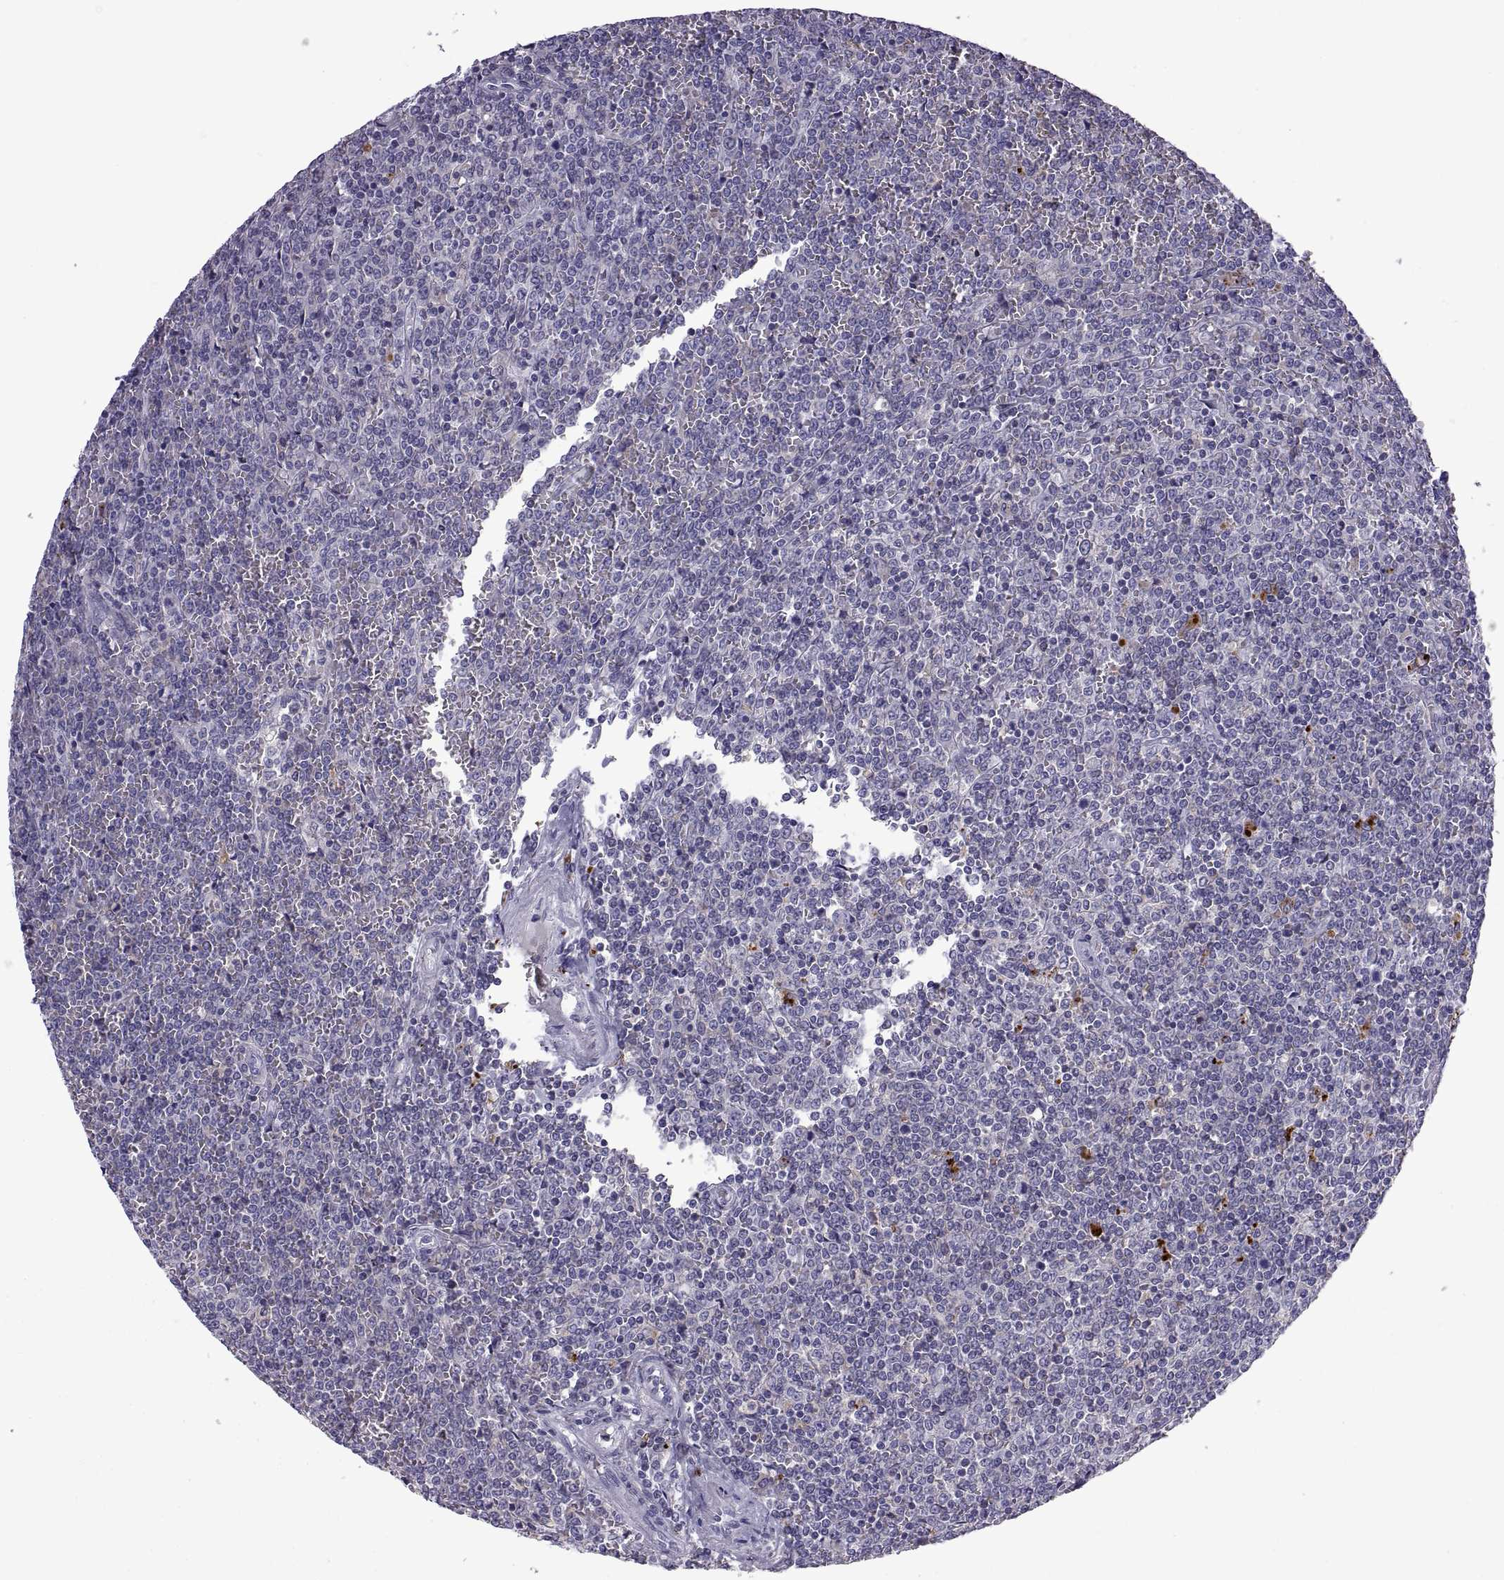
{"staining": {"intensity": "negative", "quantity": "none", "location": "none"}, "tissue": "lymphoma", "cell_type": "Tumor cells", "image_type": "cancer", "snomed": [{"axis": "morphology", "description": "Malignant lymphoma, non-Hodgkin's type, Low grade"}, {"axis": "topography", "description": "Spleen"}], "caption": "Immunohistochemistry (IHC) of low-grade malignant lymphoma, non-Hodgkin's type exhibits no positivity in tumor cells. (Immunohistochemistry (IHC), brightfield microscopy, high magnification).", "gene": "RGS19", "patient": {"sex": "female", "age": 19}}